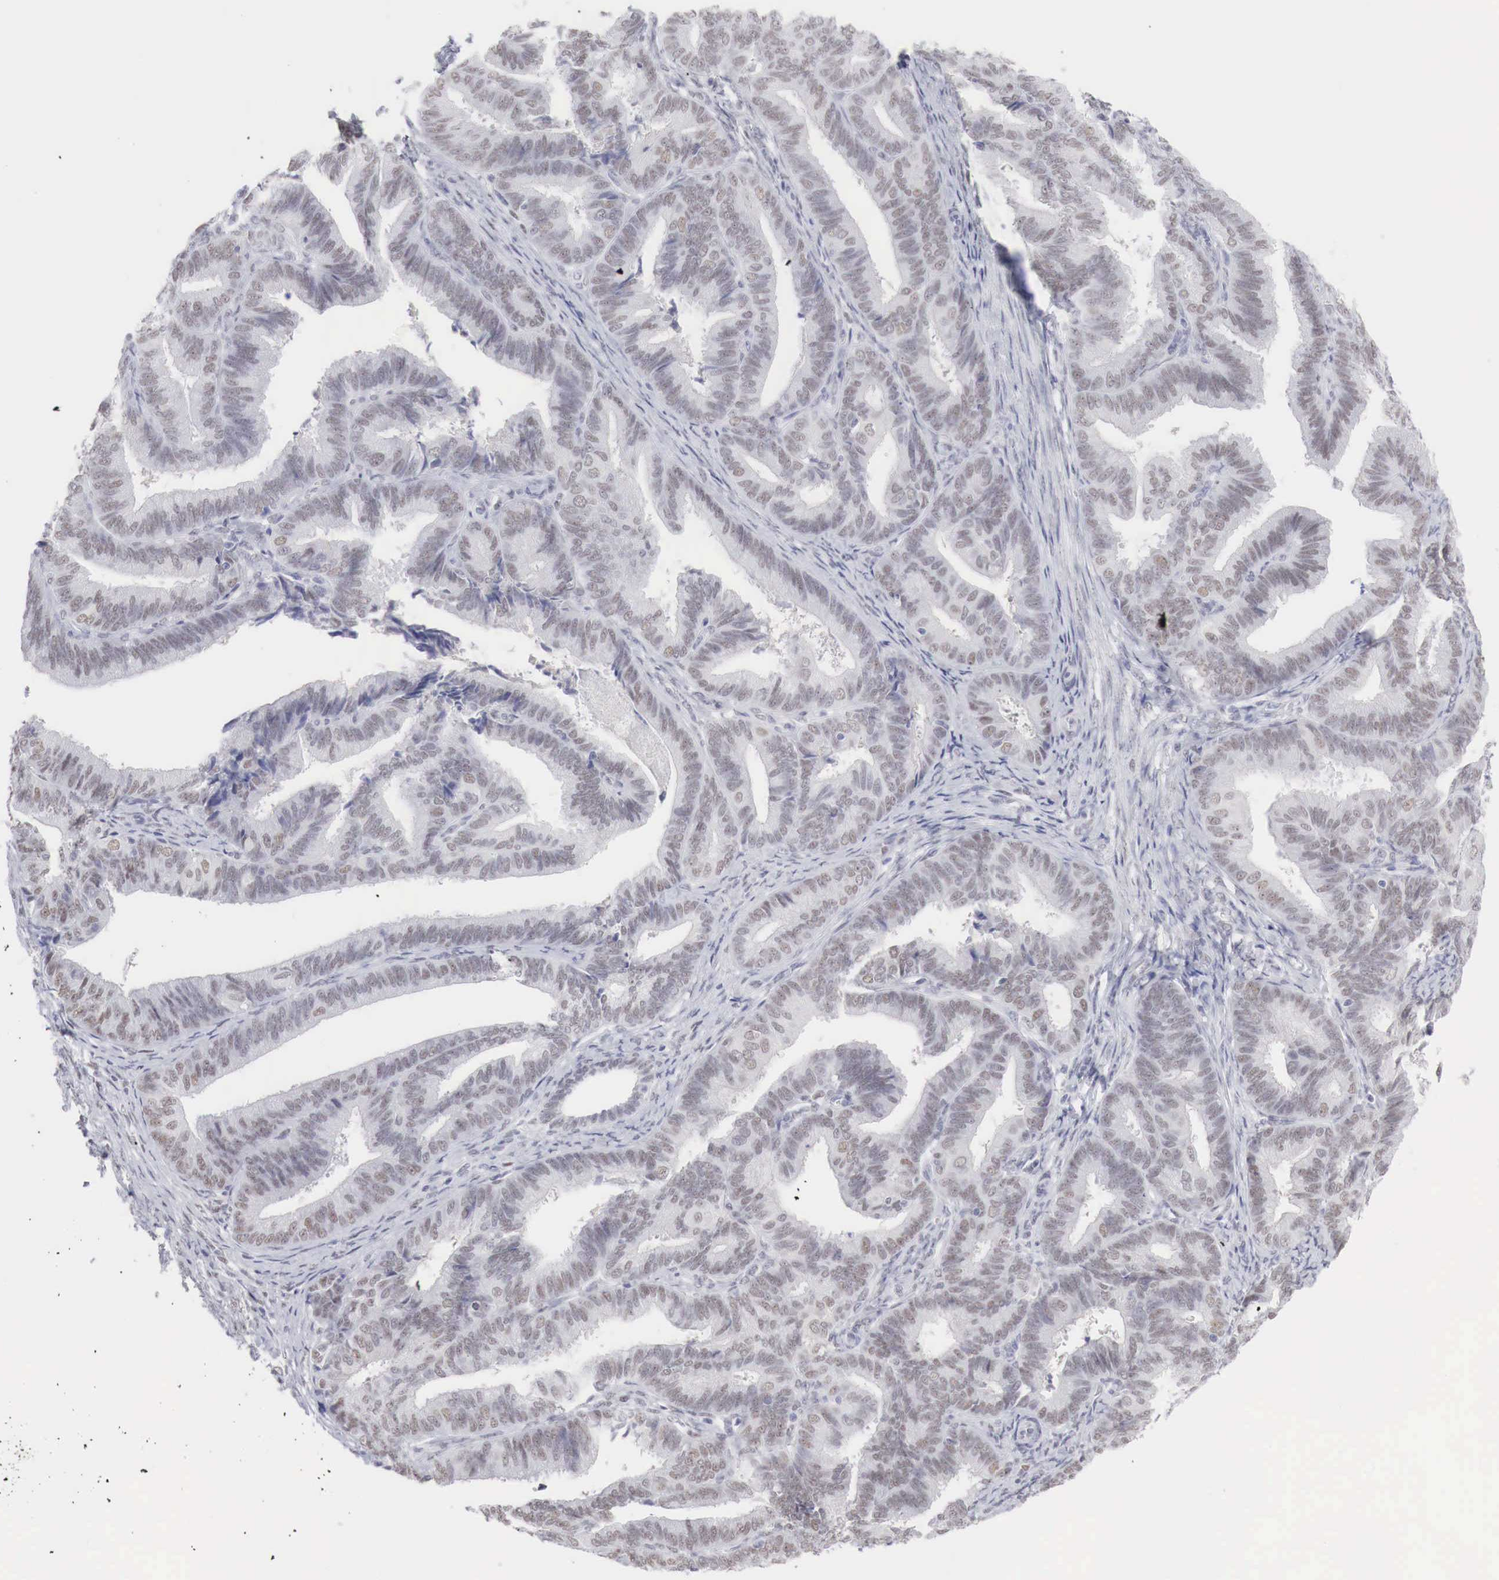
{"staining": {"intensity": "weak", "quantity": ">75%", "location": "nuclear"}, "tissue": "endometrial cancer", "cell_type": "Tumor cells", "image_type": "cancer", "snomed": [{"axis": "morphology", "description": "Adenocarcinoma, NOS"}, {"axis": "topography", "description": "Endometrium"}], "caption": "Brown immunohistochemical staining in endometrial adenocarcinoma shows weak nuclear positivity in about >75% of tumor cells.", "gene": "FOXP2", "patient": {"sex": "female", "age": 63}}